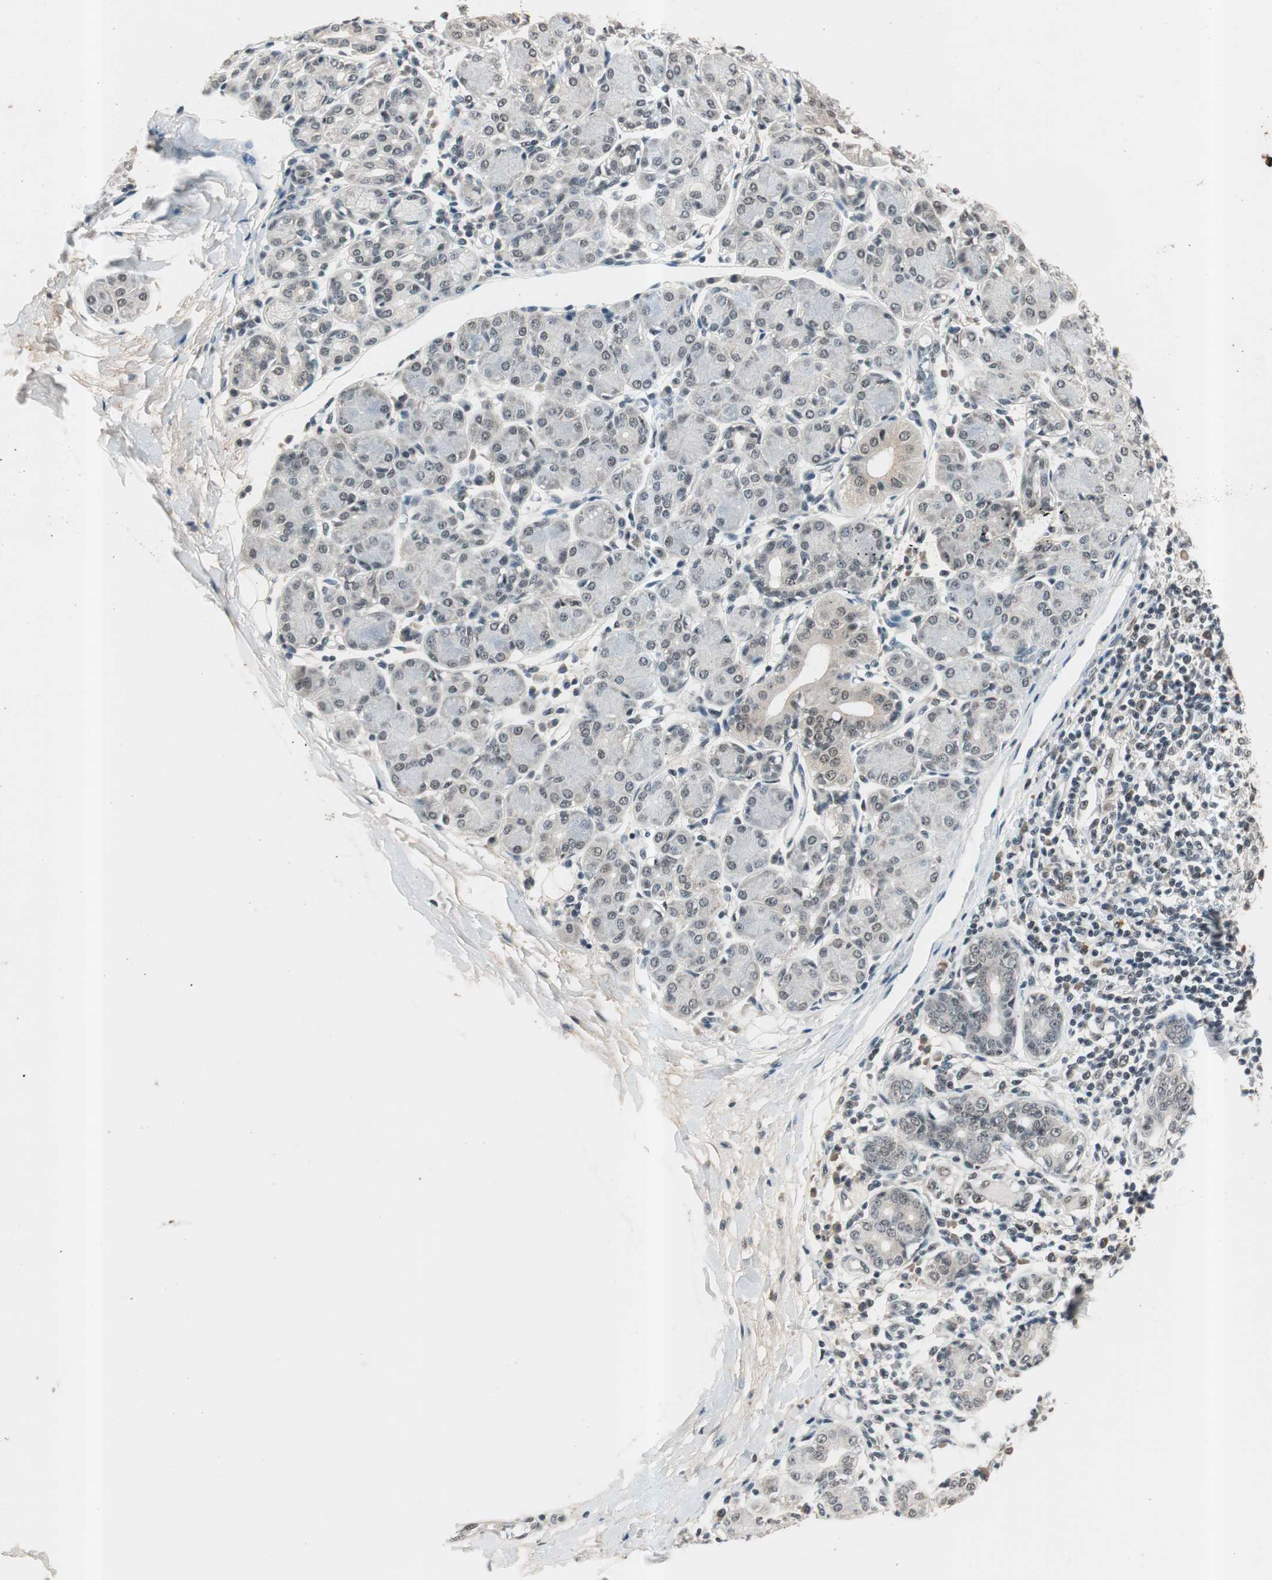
{"staining": {"intensity": "weak", "quantity": "<25%", "location": "nuclear"}, "tissue": "salivary gland", "cell_type": "Glandular cells", "image_type": "normal", "snomed": [{"axis": "morphology", "description": "Normal tissue, NOS"}, {"axis": "morphology", "description": "Inflammation, NOS"}, {"axis": "topography", "description": "Lymph node"}, {"axis": "topography", "description": "Salivary gland"}], "caption": "Immunohistochemistry (IHC) image of normal salivary gland: salivary gland stained with DAB displays no significant protein expression in glandular cells.", "gene": "NFRKB", "patient": {"sex": "male", "age": 3}}